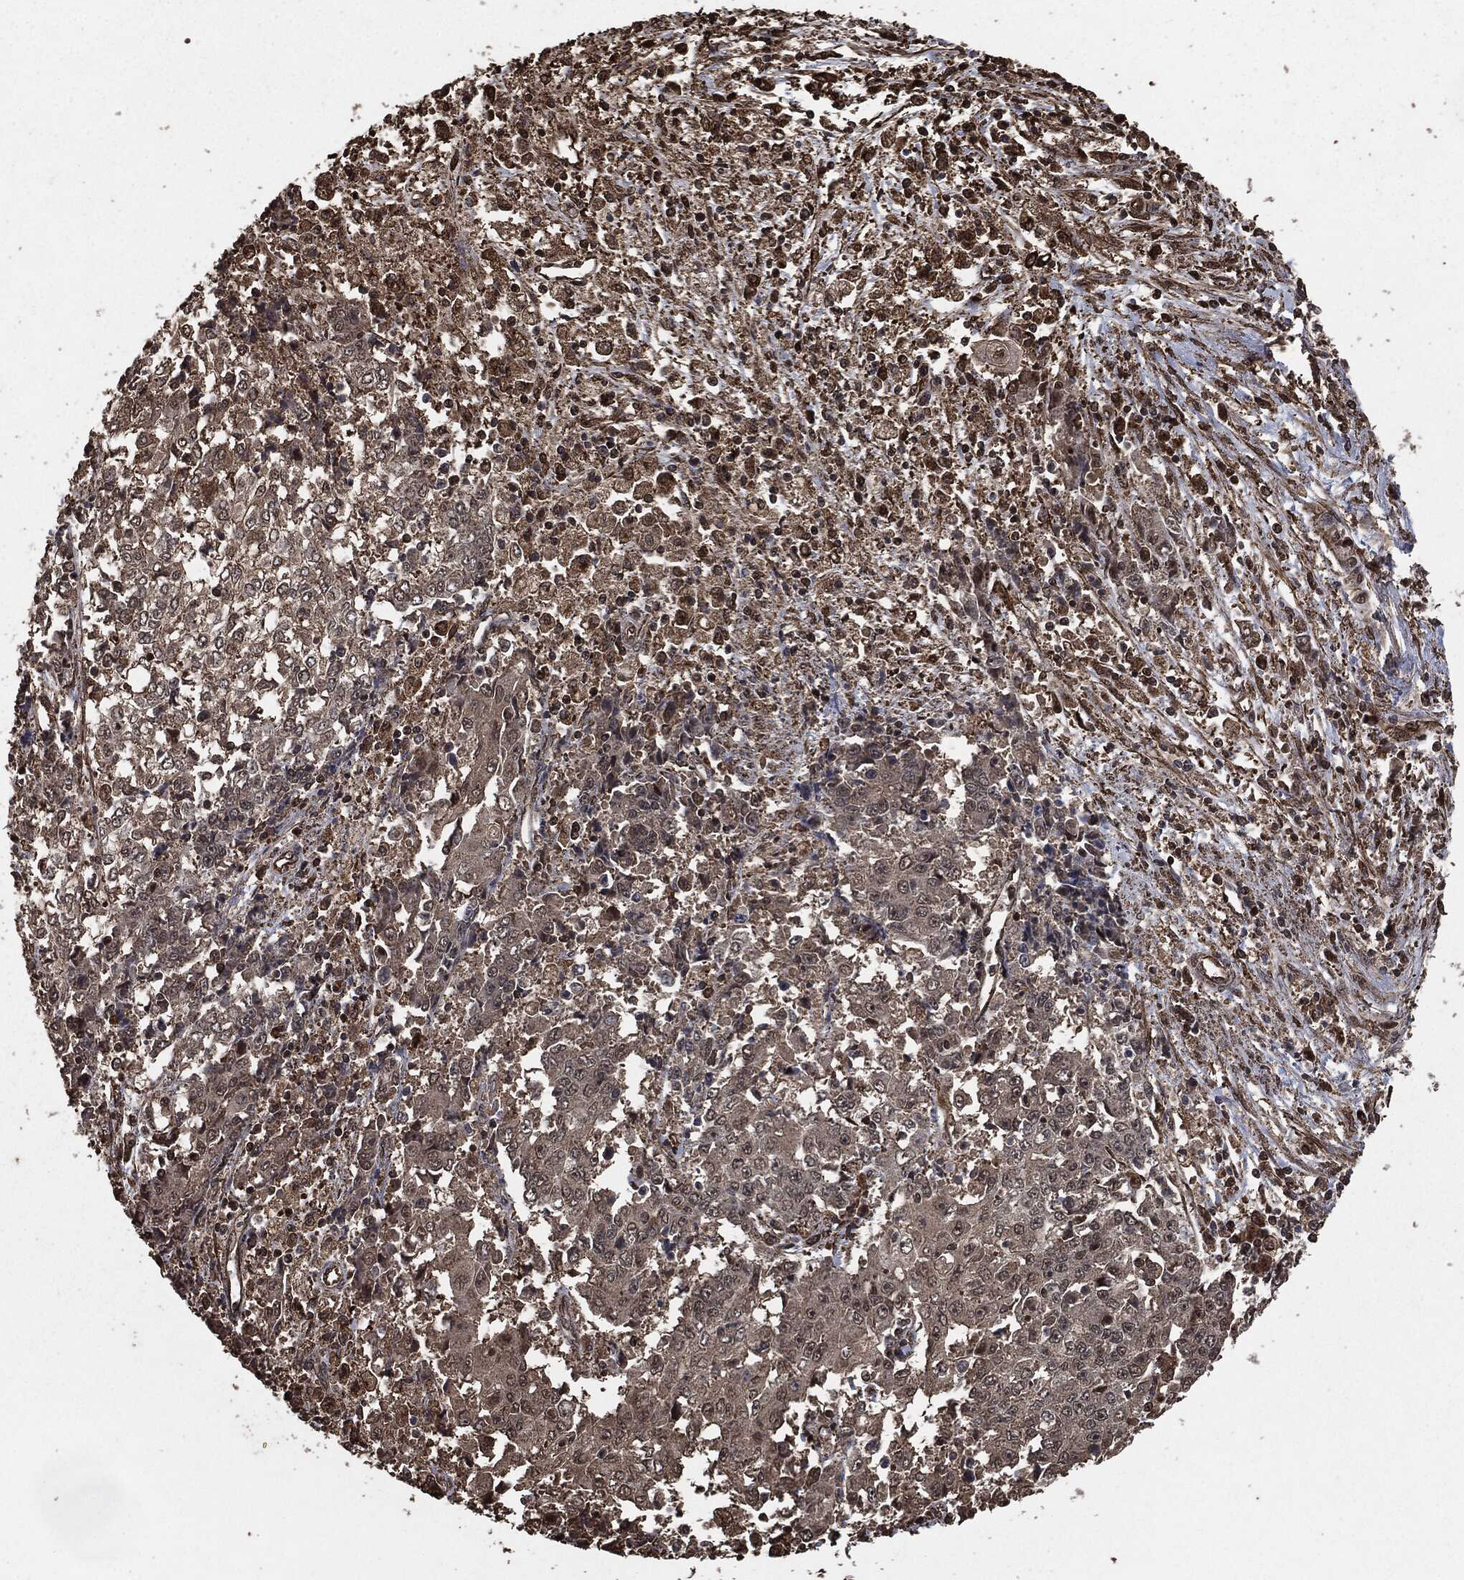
{"staining": {"intensity": "weak", "quantity": "<25%", "location": "cytoplasmic/membranous"}, "tissue": "ovarian cancer", "cell_type": "Tumor cells", "image_type": "cancer", "snomed": [{"axis": "morphology", "description": "Carcinoma, endometroid"}, {"axis": "topography", "description": "Ovary"}], "caption": "Tumor cells show no significant protein expression in ovarian cancer (endometroid carcinoma). (Brightfield microscopy of DAB (3,3'-diaminobenzidine) immunohistochemistry at high magnification).", "gene": "EGFR", "patient": {"sex": "female", "age": 42}}